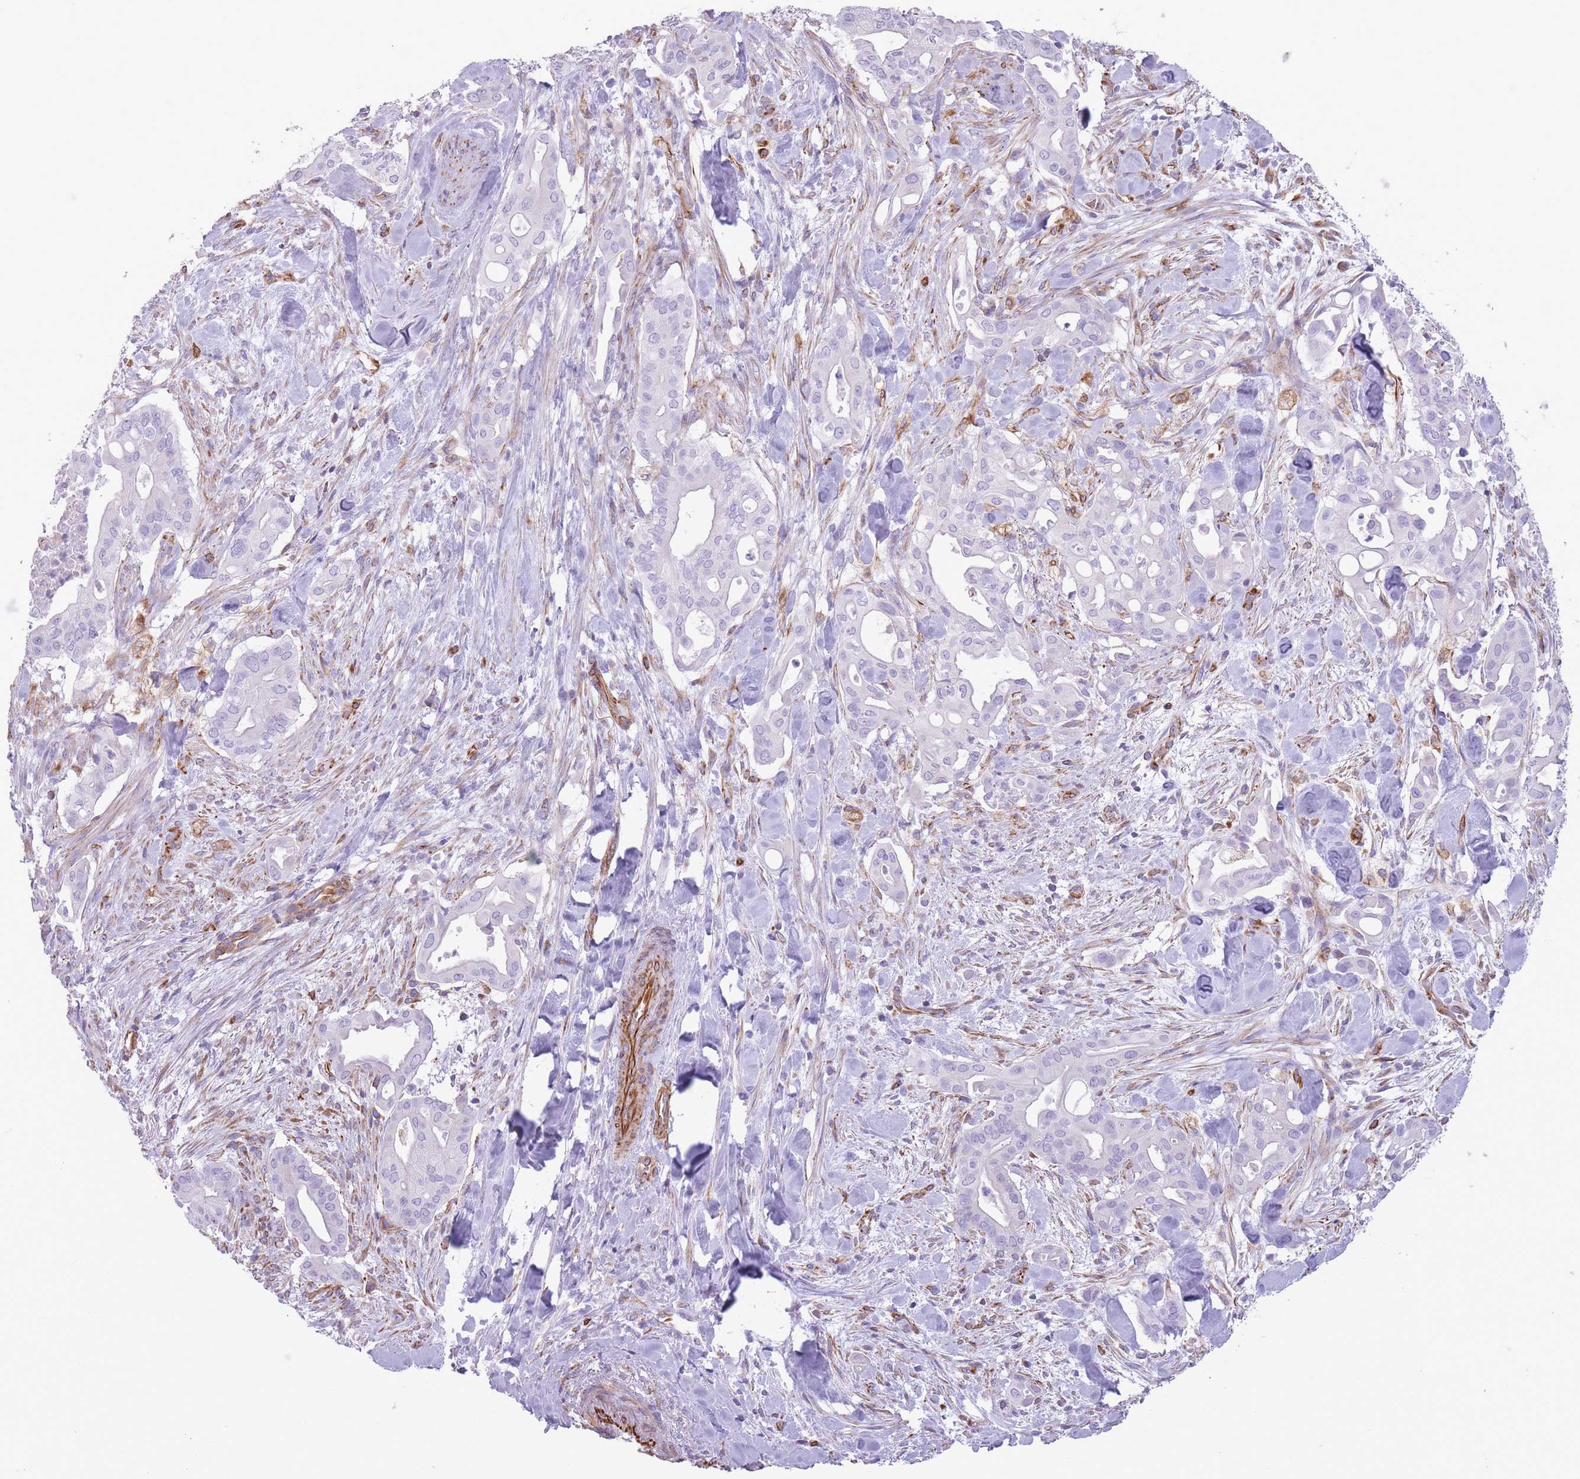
{"staining": {"intensity": "negative", "quantity": "none", "location": "none"}, "tissue": "liver cancer", "cell_type": "Tumor cells", "image_type": "cancer", "snomed": [{"axis": "morphology", "description": "Cholangiocarcinoma"}, {"axis": "topography", "description": "Liver"}], "caption": "Tumor cells are negative for protein expression in human liver cancer (cholangiocarcinoma).", "gene": "PTCD1", "patient": {"sex": "female", "age": 68}}